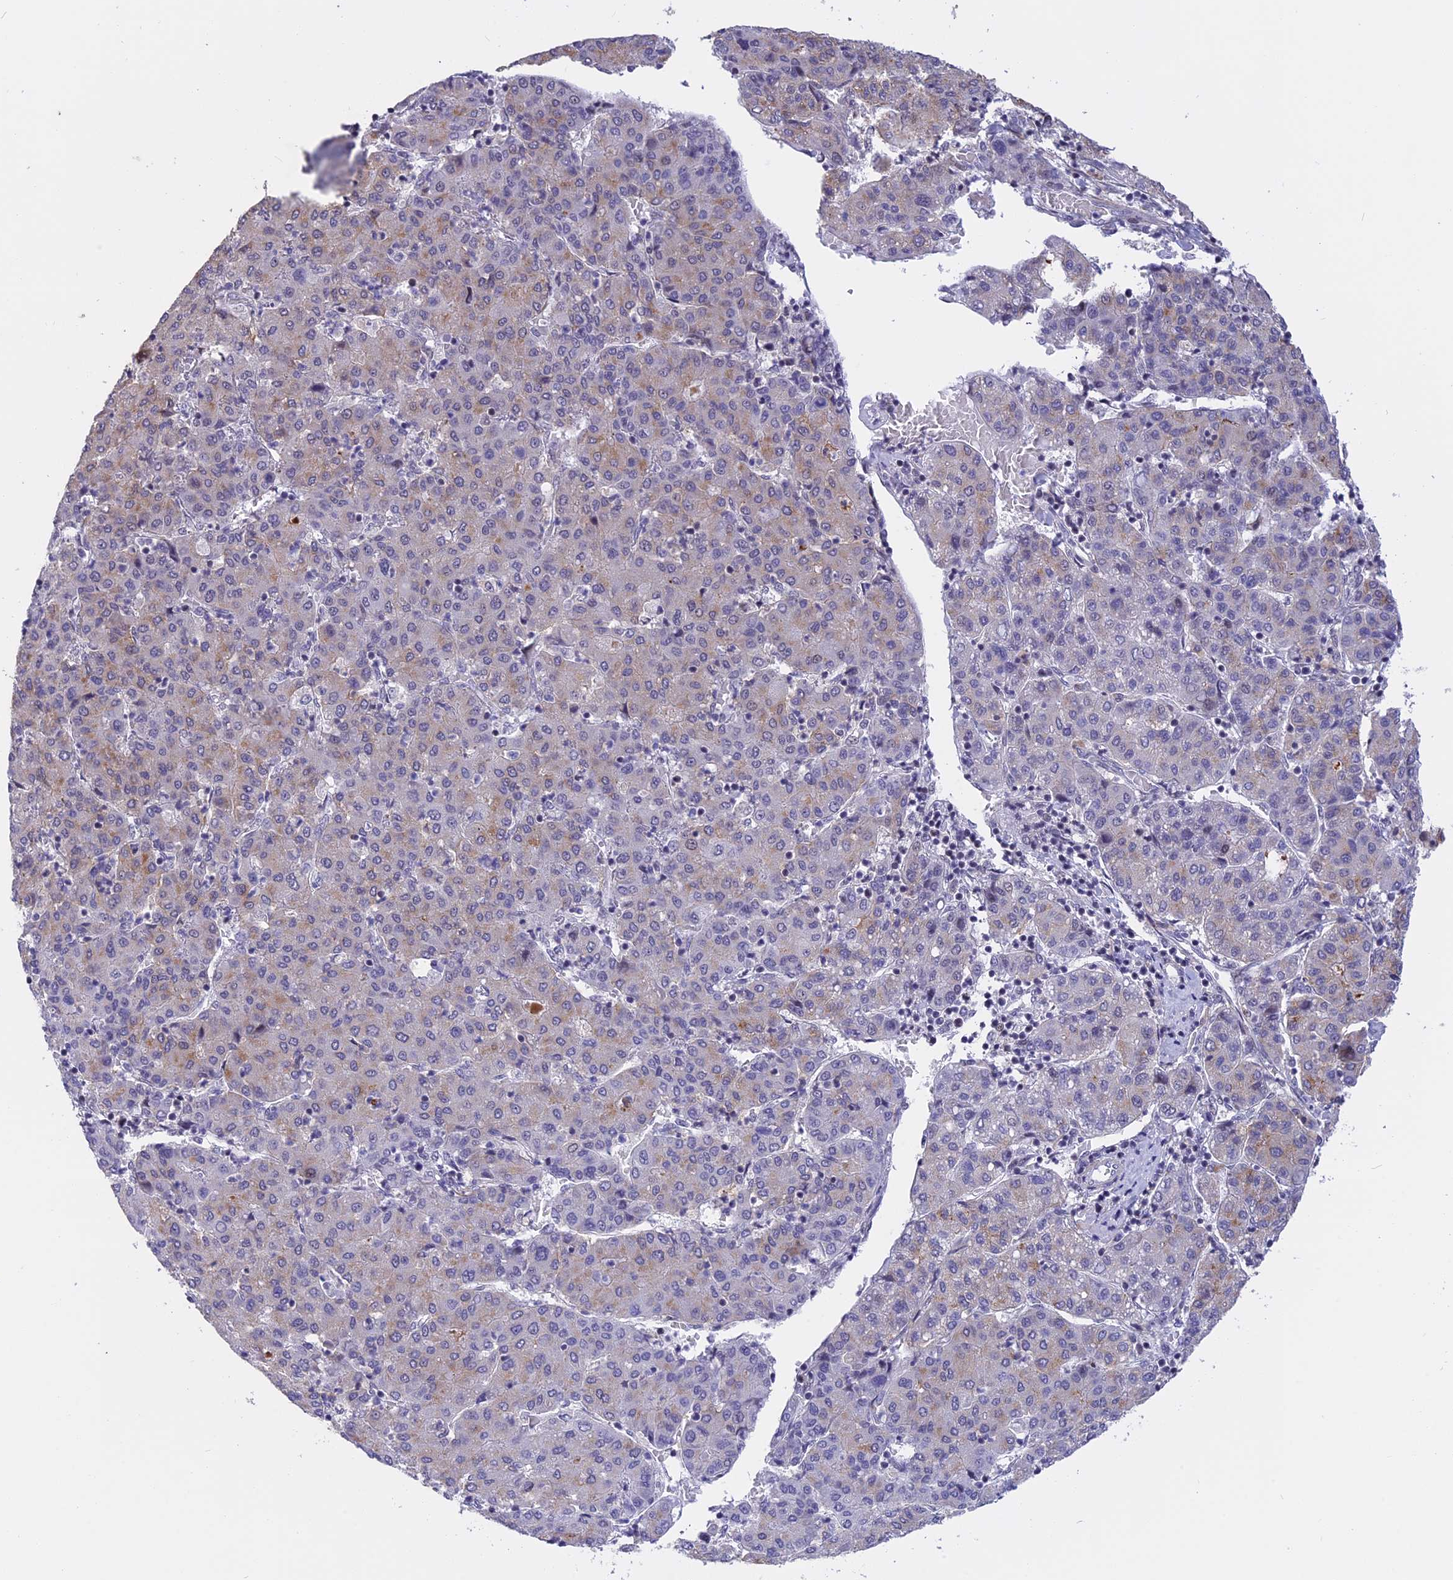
{"staining": {"intensity": "weak", "quantity": "<25%", "location": "cytoplasmic/membranous"}, "tissue": "liver cancer", "cell_type": "Tumor cells", "image_type": "cancer", "snomed": [{"axis": "morphology", "description": "Carcinoma, Hepatocellular, NOS"}, {"axis": "topography", "description": "Liver"}], "caption": "There is no significant staining in tumor cells of liver hepatocellular carcinoma.", "gene": "POLR2C", "patient": {"sex": "male", "age": 65}}